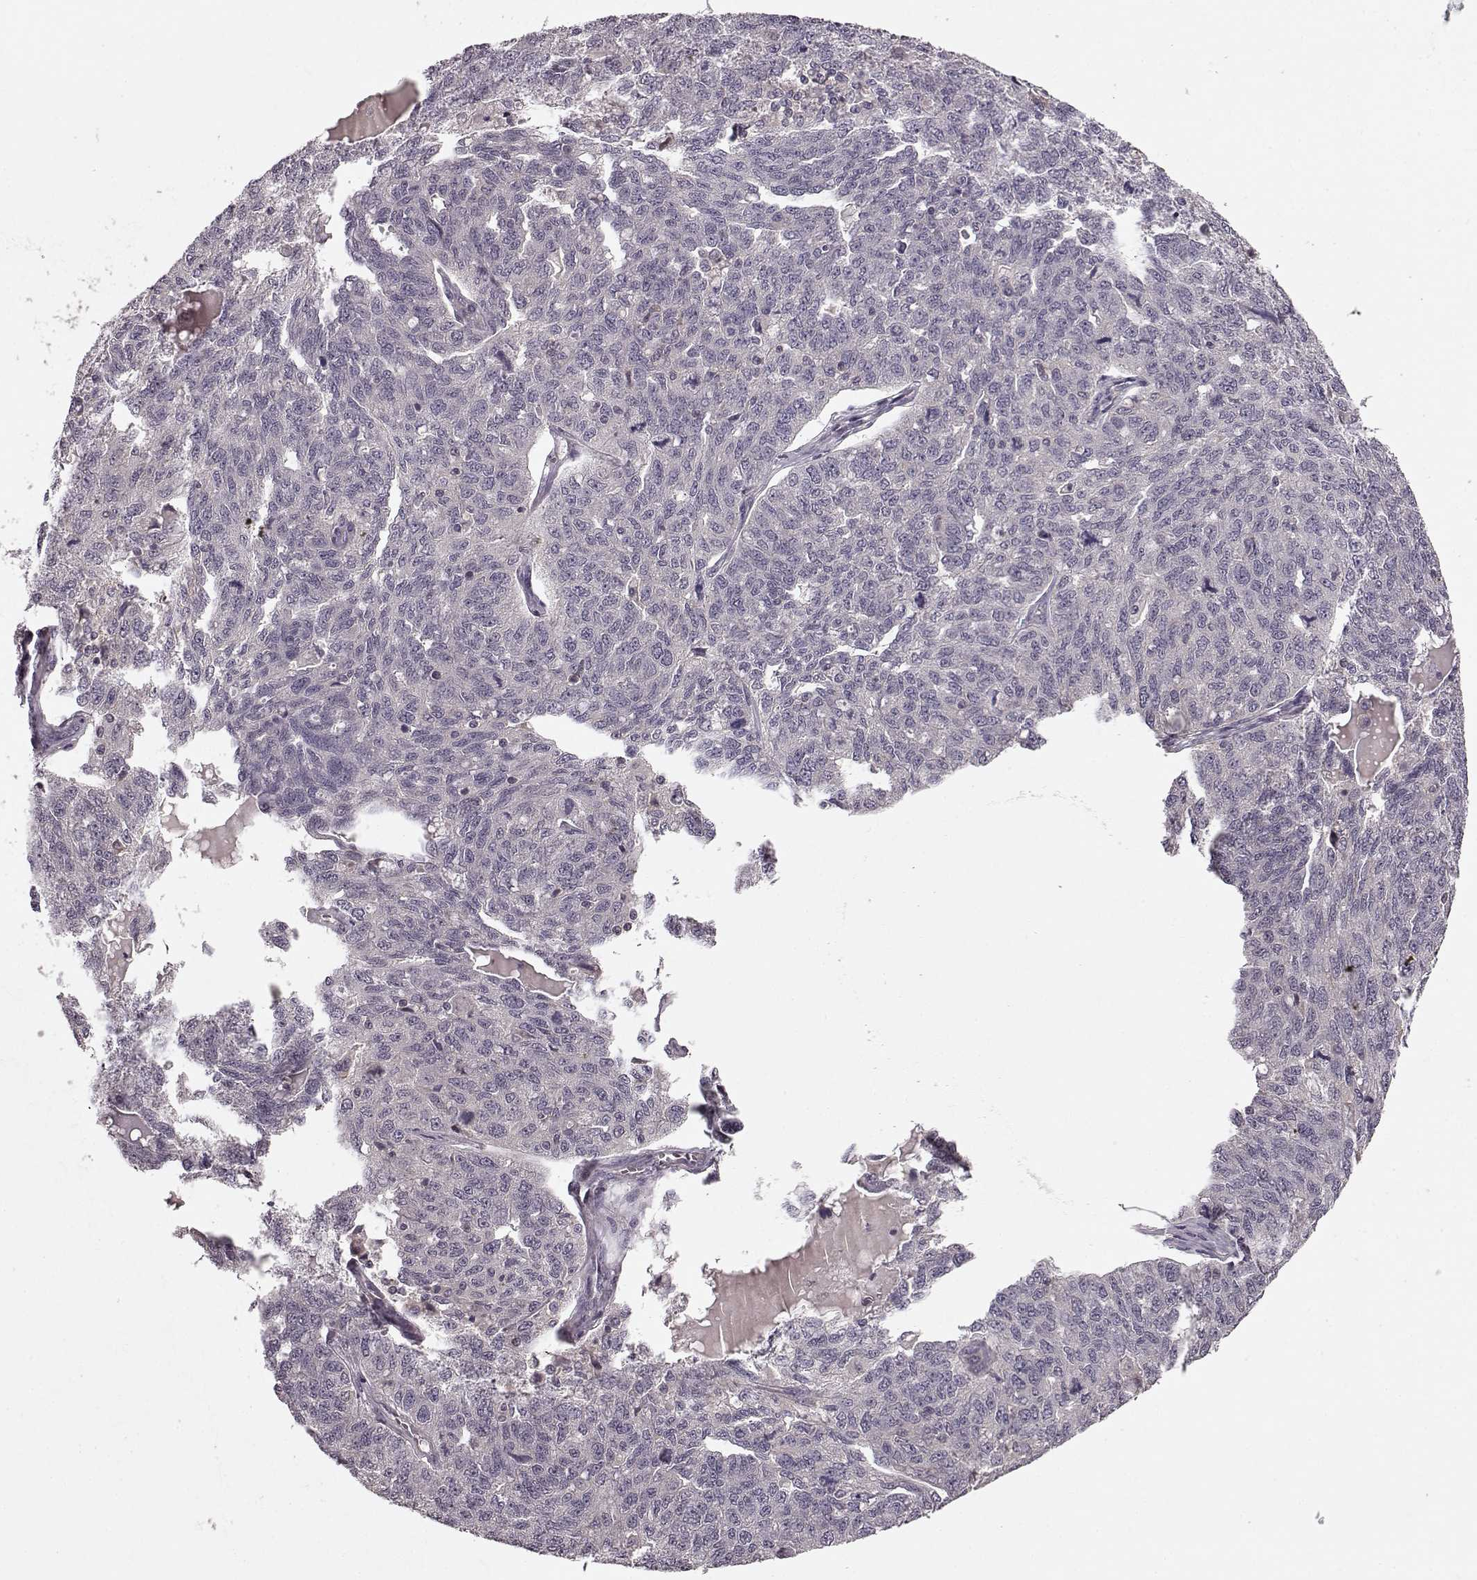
{"staining": {"intensity": "negative", "quantity": "none", "location": "none"}, "tissue": "ovarian cancer", "cell_type": "Tumor cells", "image_type": "cancer", "snomed": [{"axis": "morphology", "description": "Cystadenocarcinoma, serous, NOS"}, {"axis": "topography", "description": "Ovary"}], "caption": "Serous cystadenocarcinoma (ovarian) was stained to show a protein in brown. There is no significant staining in tumor cells. (DAB immunohistochemistry (IHC) visualized using brightfield microscopy, high magnification).", "gene": "SLAIN2", "patient": {"sex": "female", "age": 71}}